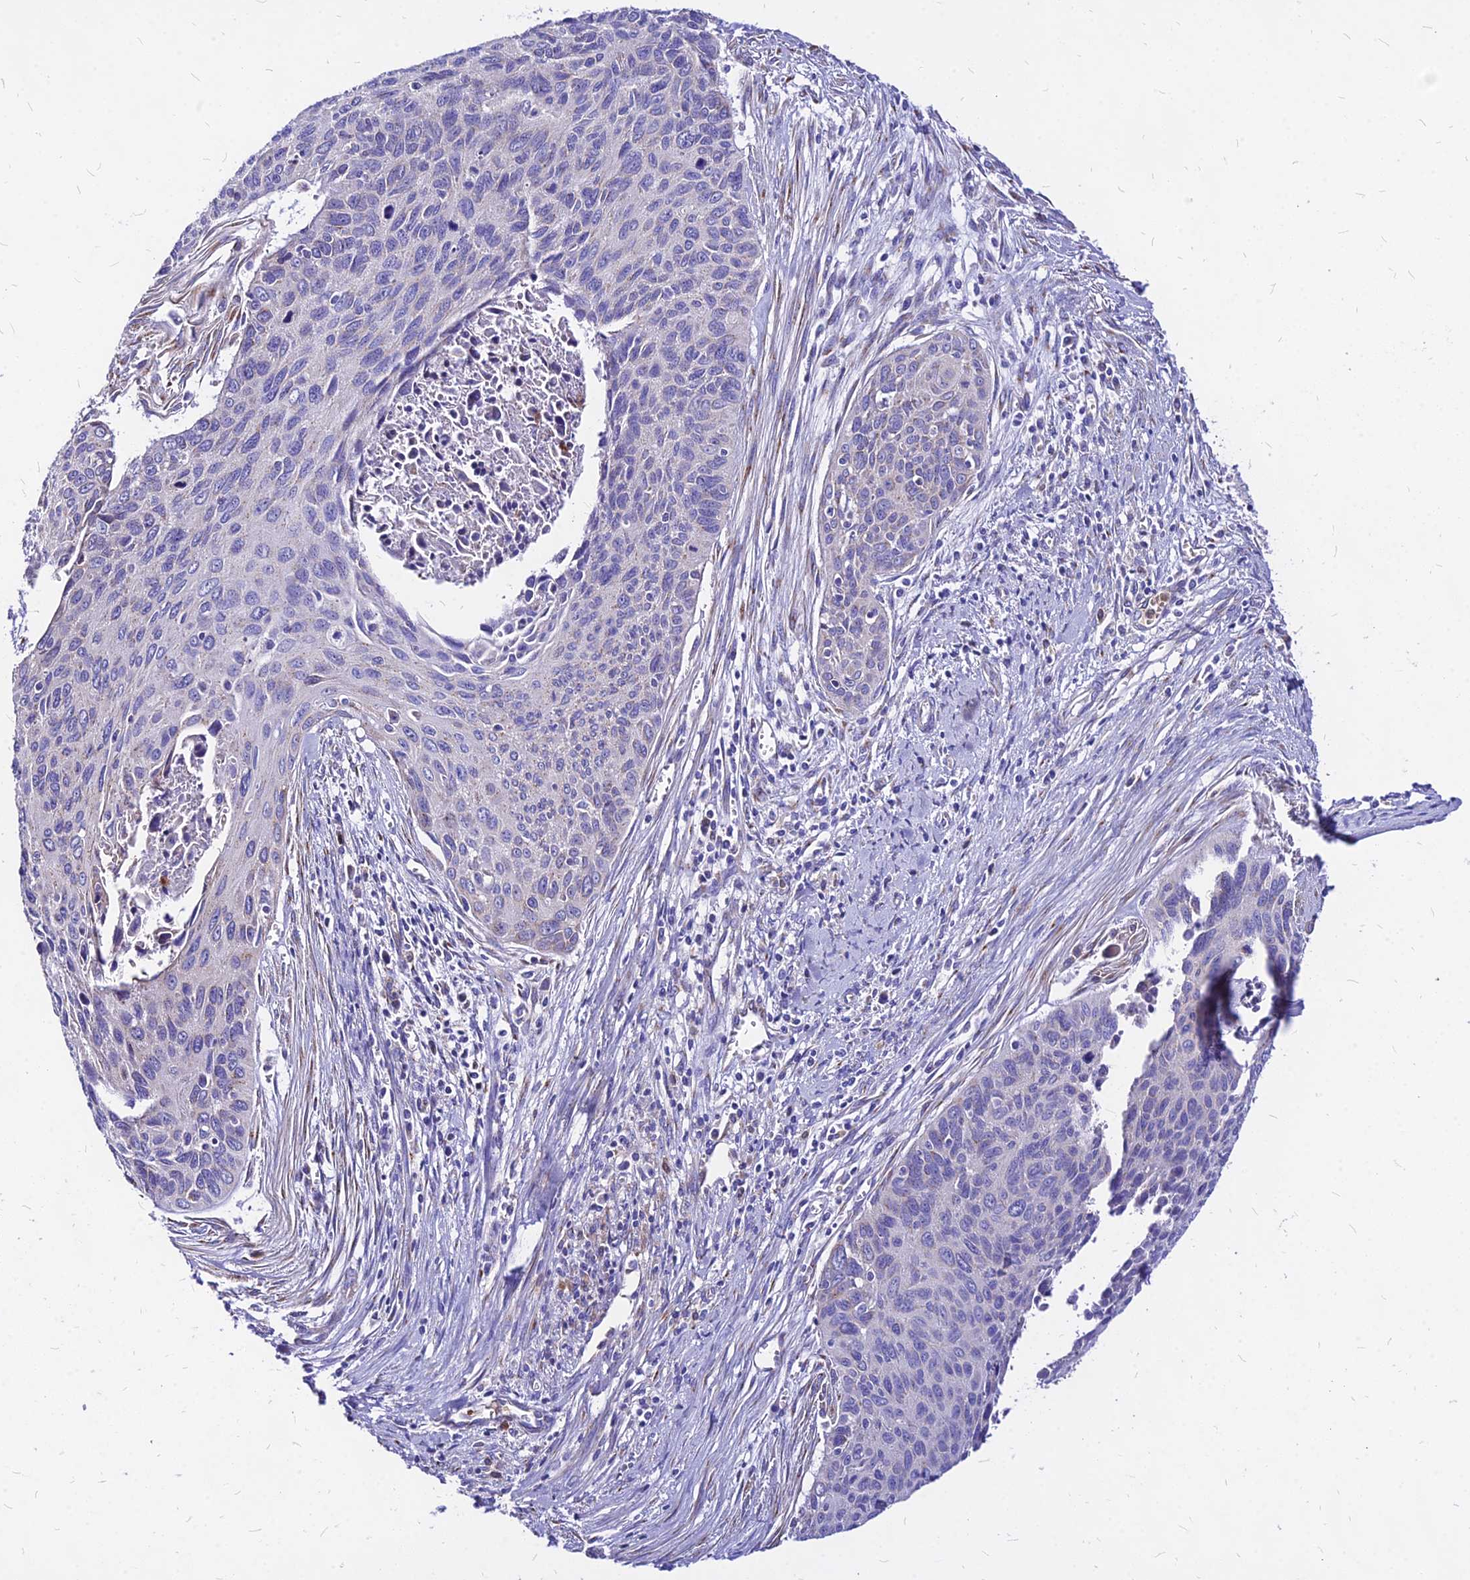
{"staining": {"intensity": "negative", "quantity": "none", "location": "none"}, "tissue": "cervical cancer", "cell_type": "Tumor cells", "image_type": "cancer", "snomed": [{"axis": "morphology", "description": "Squamous cell carcinoma, NOS"}, {"axis": "topography", "description": "Cervix"}], "caption": "Squamous cell carcinoma (cervical) stained for a protein using immunohistochemistry (IHC) shows no expression tumor cells.", "gene": "MRPL3", "patient": {"sex": "female", "age": 55}}